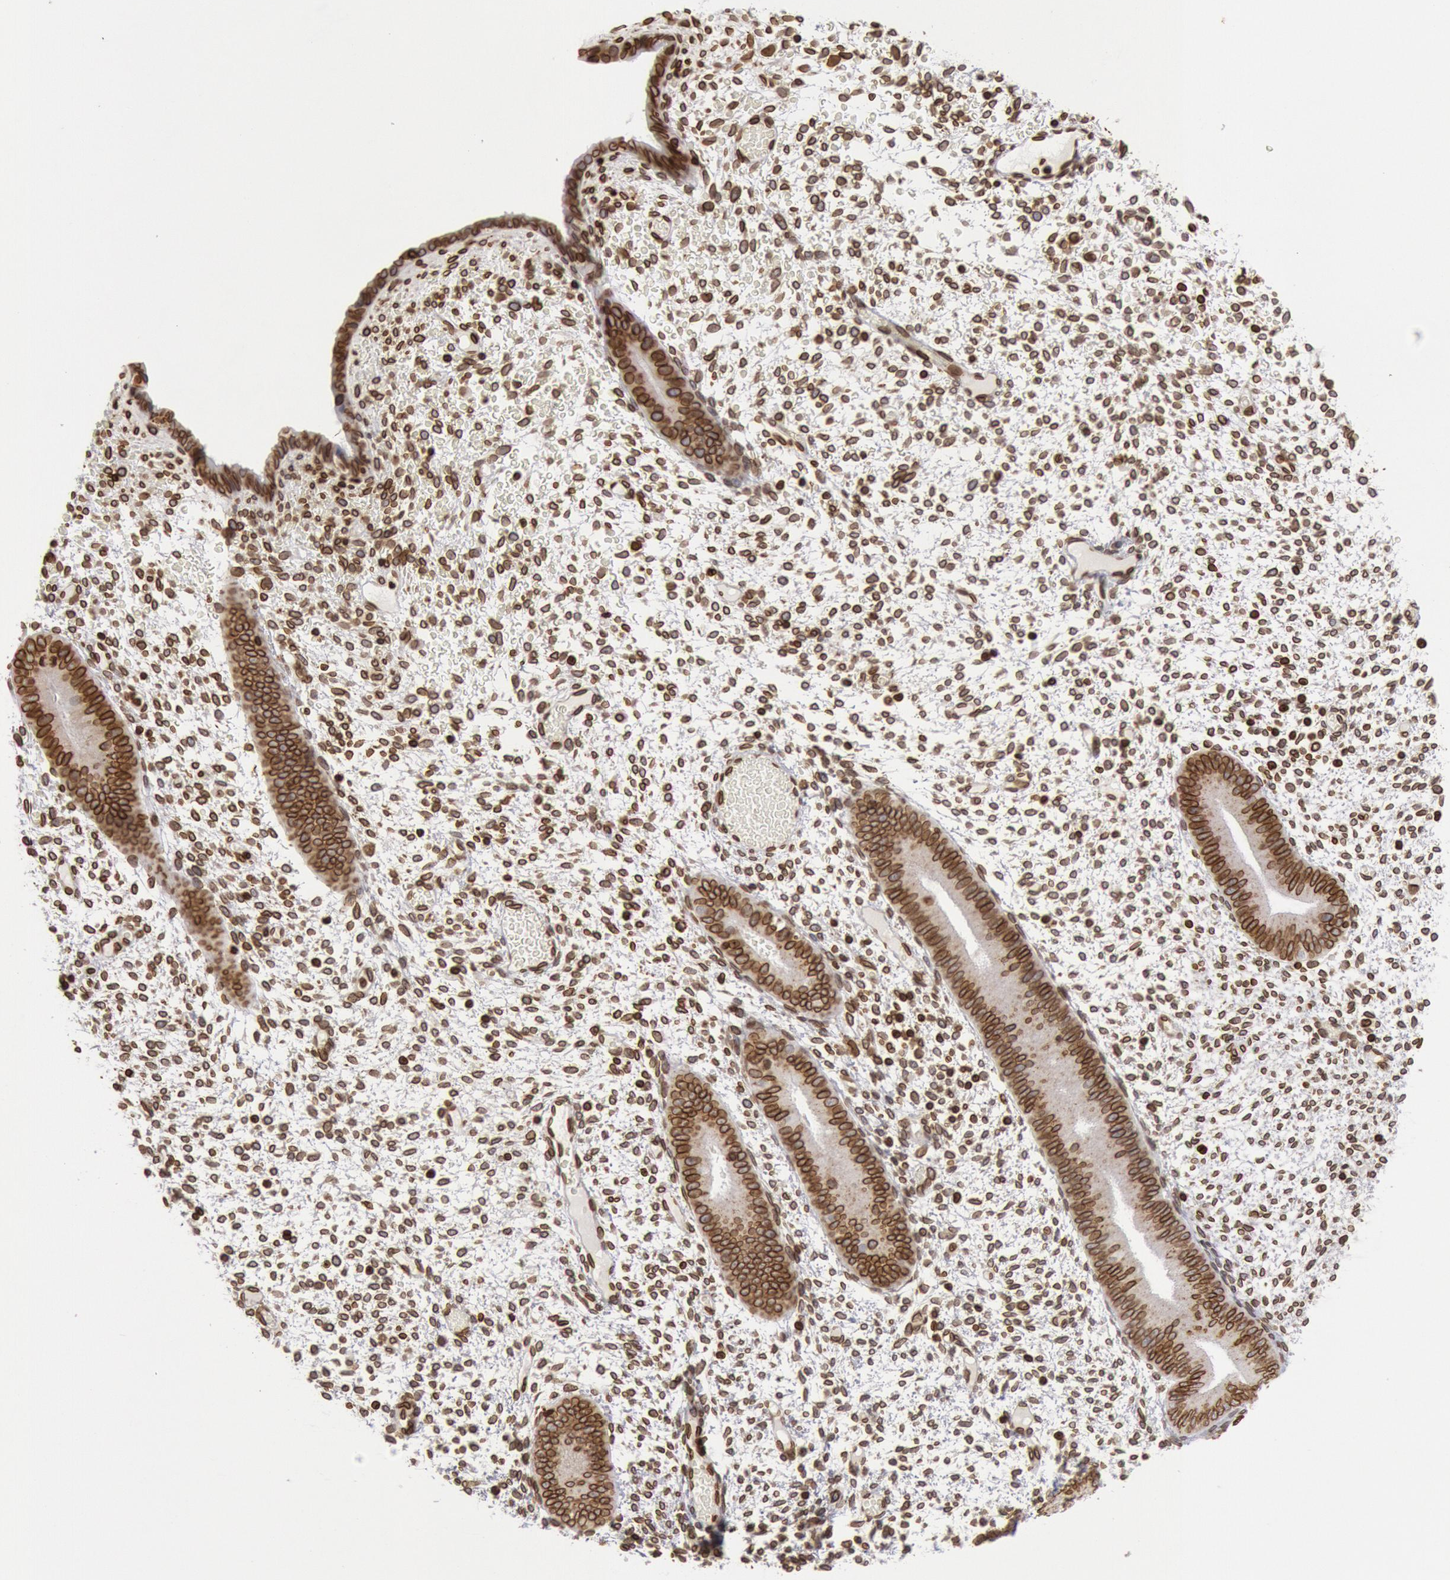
{"staining": {"intensity": "strong", "quantity": ">75%", "location": "nuclear"}, "tissue": "endometrium", "cell_type": "Cells in endometrial stroma", "image_type": "normal", "snomed": [{"axis": "morphology", "description": "Normal tissue, NOS"}, {"axis": "topography", "description": "Endometrium"}], "caption": "Immunohistochemical staining of normal human endometrium reveals strong nuclear protein expression in approximately >75% of cells in endometrial stroma. The staining is performed using DAB brown chromogen to label protein expression. The nuclei are counter-stained blue using hematoxylin.", "gene": "SUN2", "patient": {"sex": "female", "age": 42}}